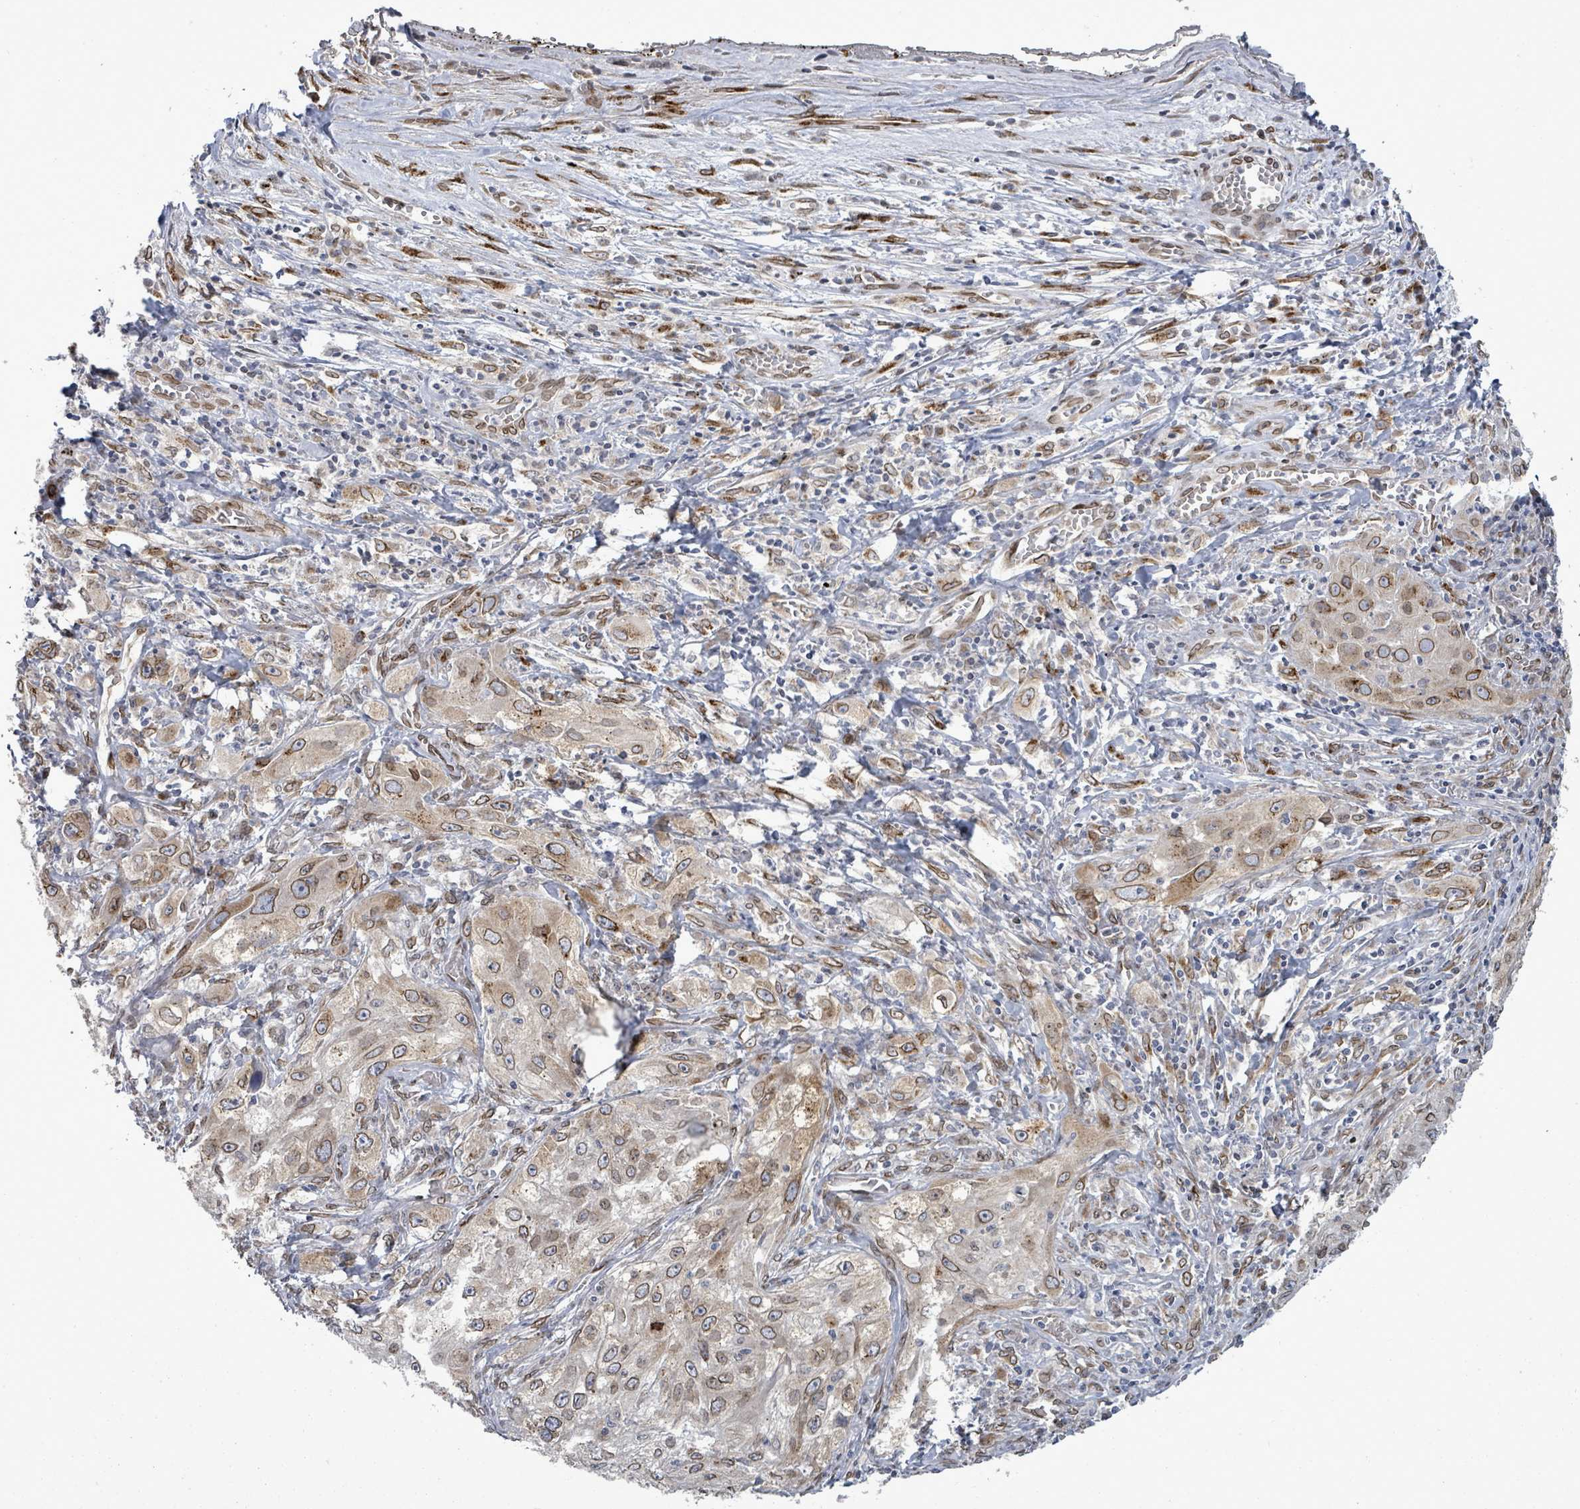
{"staining": {"intensity": "moderate", "quantity": ">75%", "location": "cytoplasmic/membranous,nuclear"}, "tissue": "lung cancer", "cell_type": "Tumor cells", "image_type": "cancer", "snomed": [{"axis": "morphology", "description": "Squamous cell carcinoma, NOS"}, {"axis": "topography", "description": "Lung"}], "caption": "This histopathology image demonstrates squamous cell carcinoma (lung) stained with immunohistochemistry (IHC) to label a protein in brown. The cytoplasmic/membranous and nuclear of tumor cells show moderate positivity for the protein. Nuclei are counter-stained blue.", "gene": "ARFGAP1", "patient": {"sex": "female", "age": 69}}